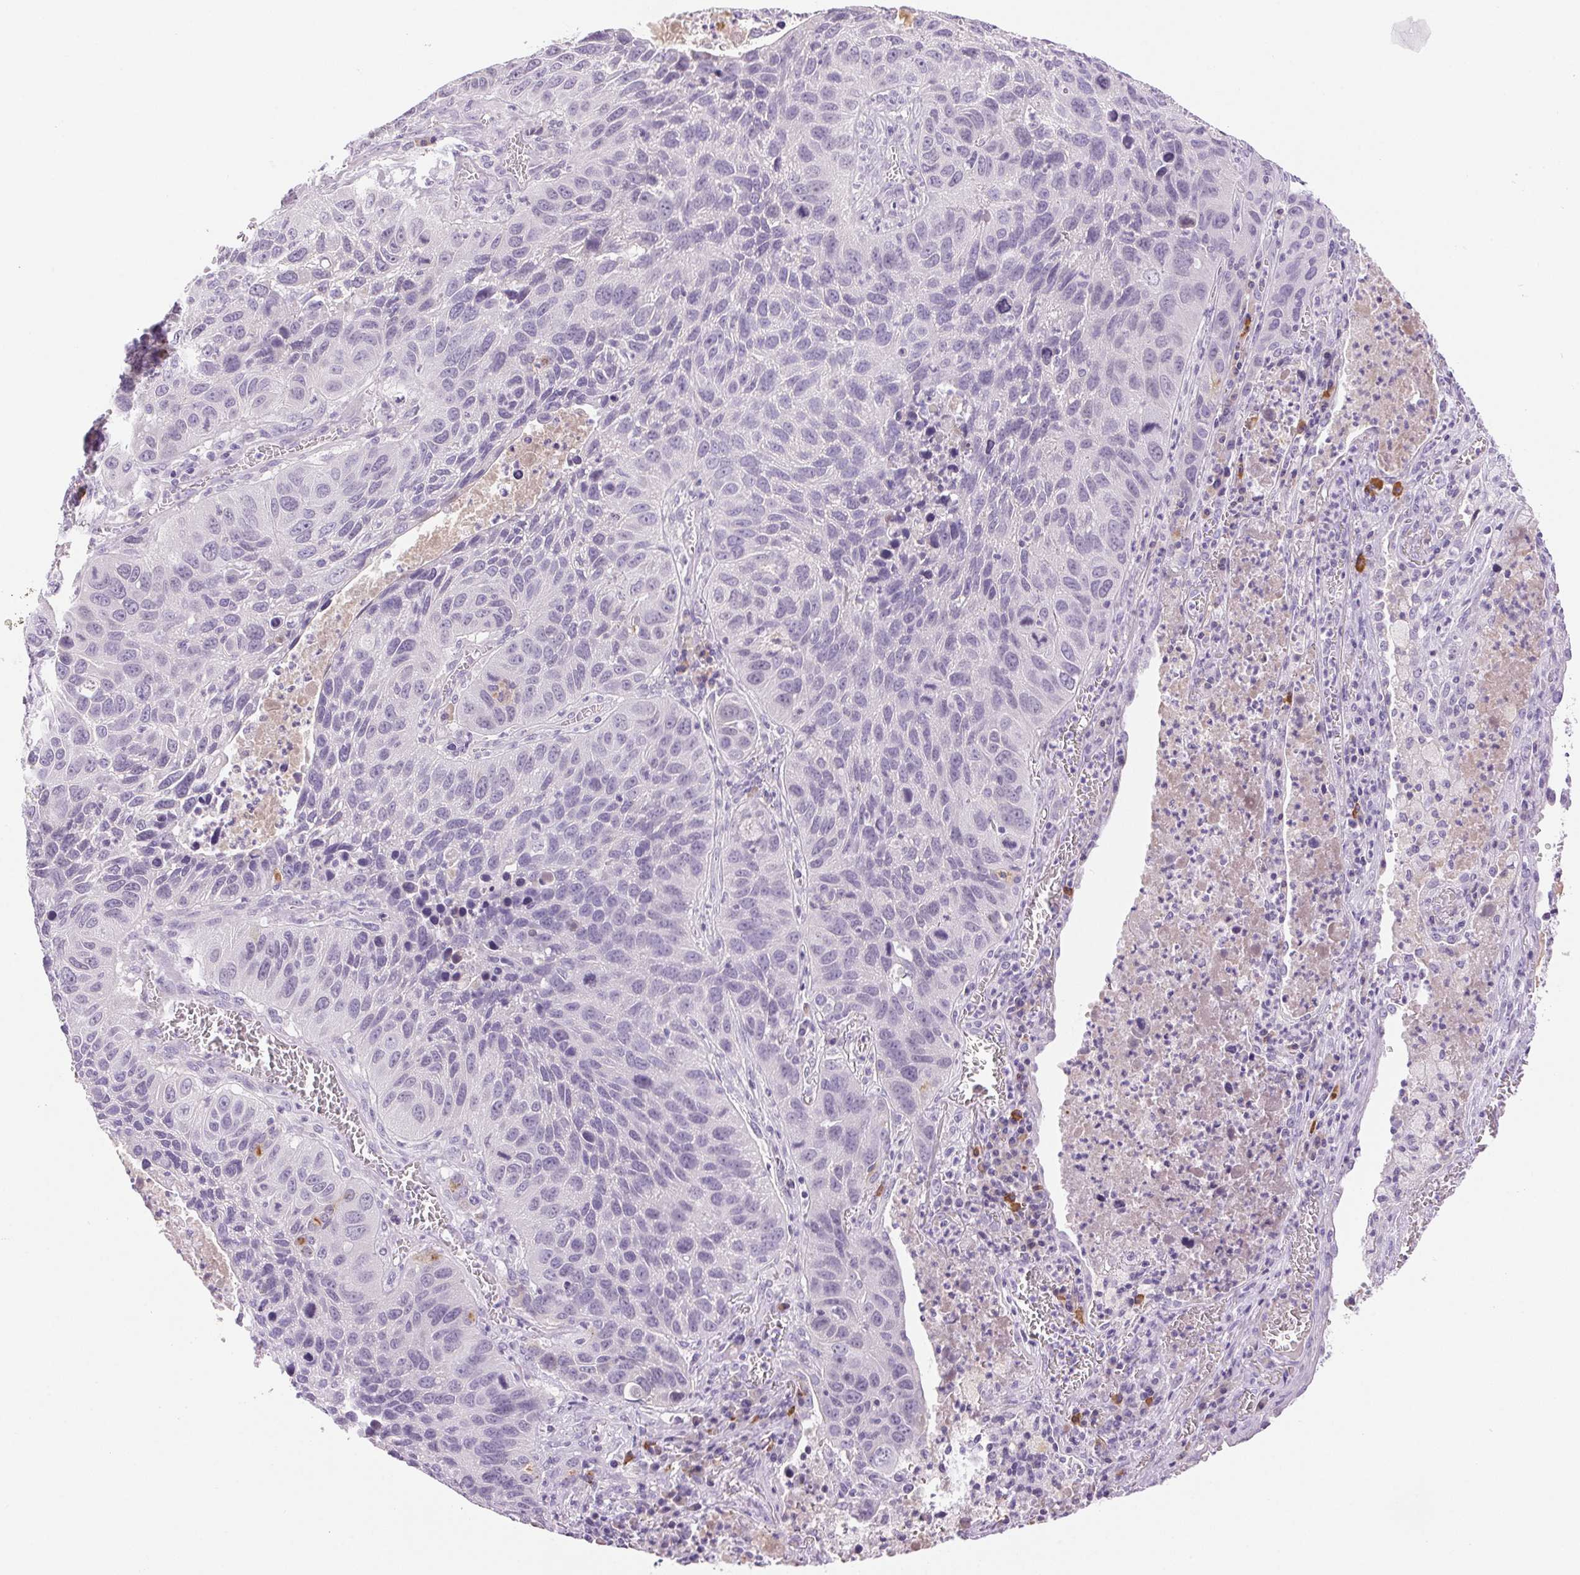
{"staining": {"intensity": "negative", "quantity": "none", "location": "none"}, "tissue": "lung cancer", "cell_type": "Tumor cells", "image_type": "cancer", "snomed": [{"axis": "morphology", "description": "Squamous cell carcinoma, NOS"}, {"axis": "topography", "description": "Lung"}], "caption": "Immunohistochemistry micrograph of neoplastic tissue: human lung cancer stained with DAB (3,3'-diaminobenzidine) exhibits no significant protein positivity in tumor cells. (DAB (3,3'-diaminobenzidine) immunohistochemistry (IHC), high magnification).", "gene": "IFIT1B", "patient": {"sex": "female", "age": 61}}